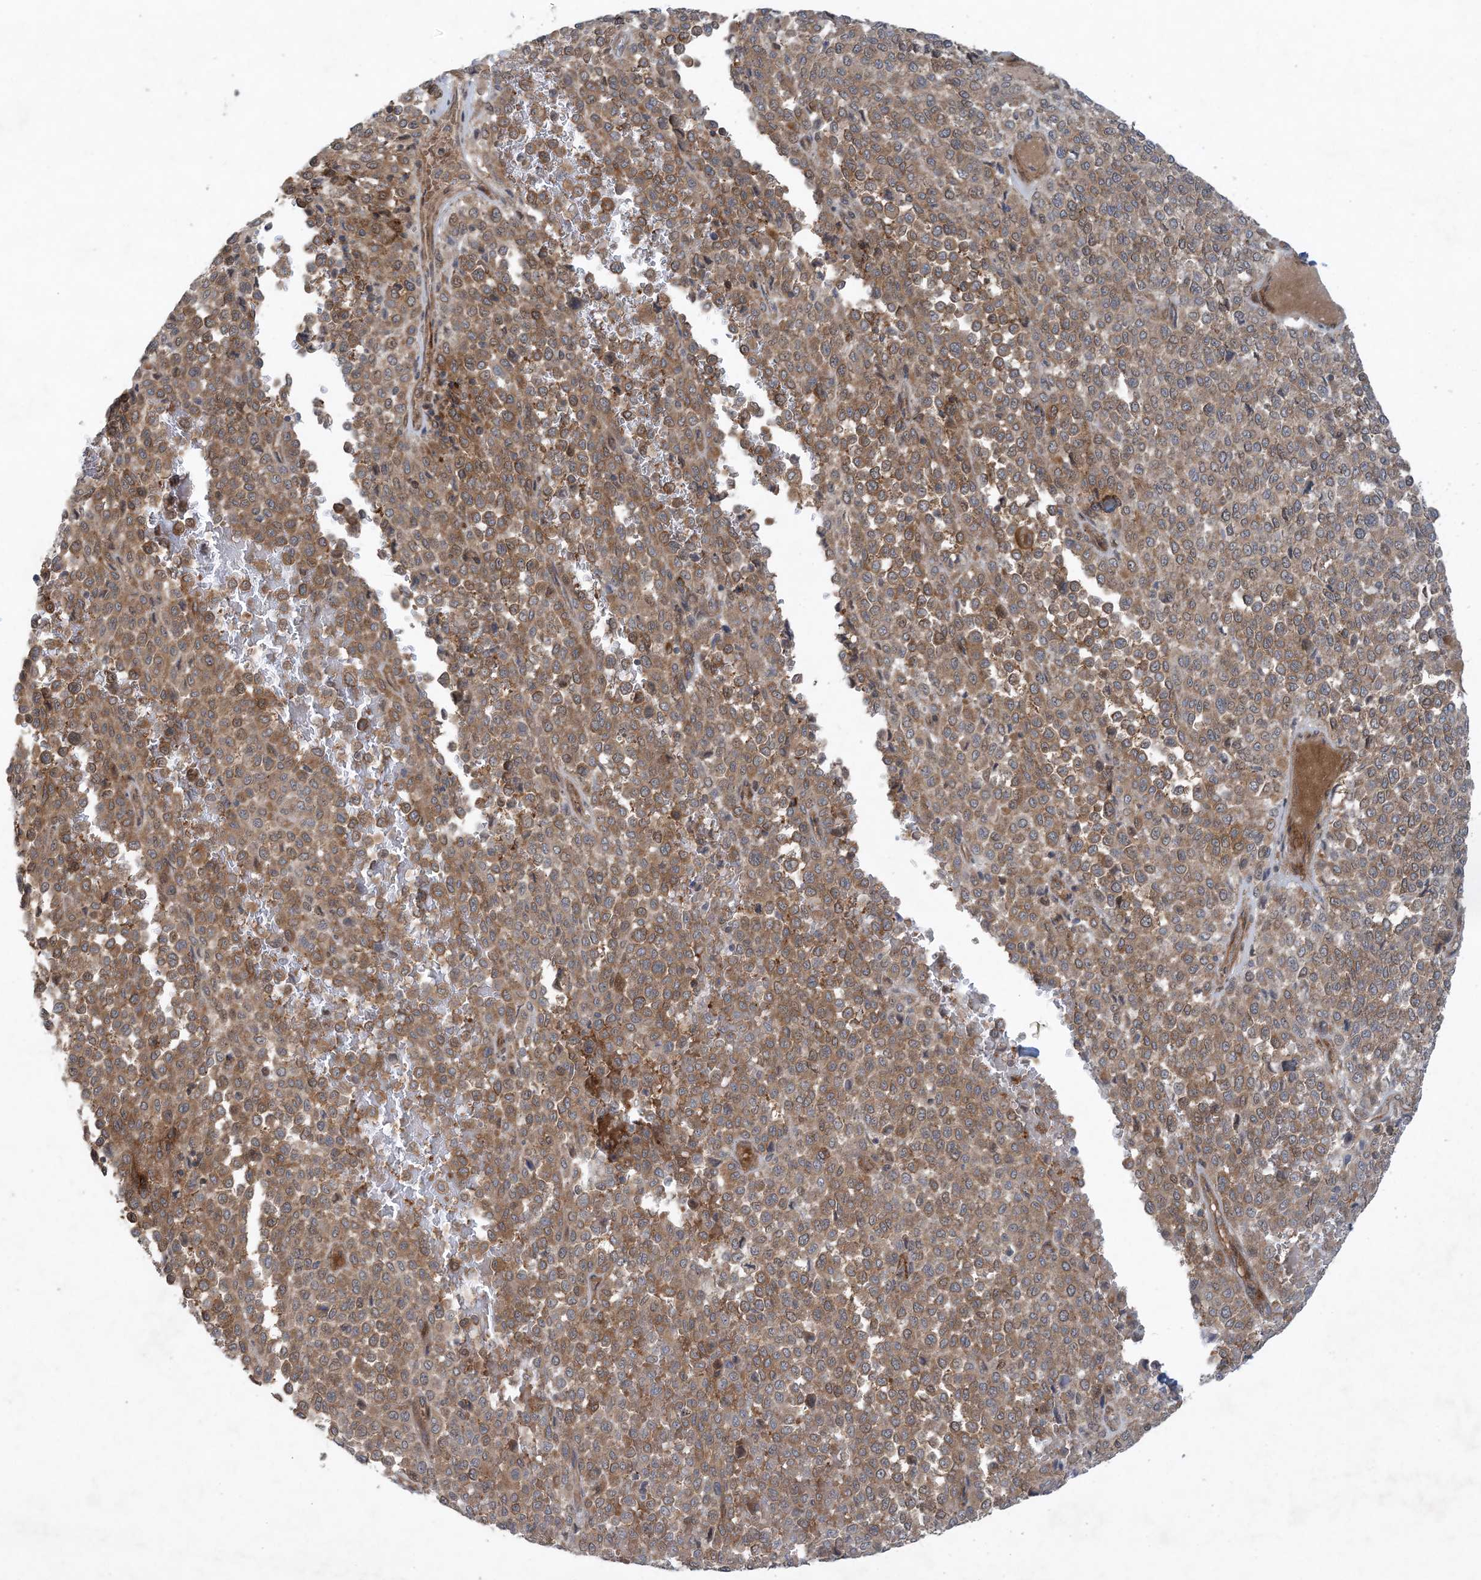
{"staining": {"intensity": "moderate", "quantity": ">75%", "location": "cytoplasmic/membranous"}, "tissue": "melanoma", "cell_type": "Tumor cells", "image_type": "cancer", "snomed": [{"axis": "morphology", "description": "Malignant melanoma, Metastatic site"}, {"axis": "topography", "description": "Pancreas"}], "caption": "Immunohistochemistry image of neoplastic tissue: human melanoma stained using immunohistochemistry (IHC) exhibits medium levels of moderate protein expression localized specifically in the cytoplasmic/membranous of tumor cells, appearing as a cytoplasmic/membranous brown color.", "gene": "STAM2", "patient": {"sex": "female", "age": 30}}